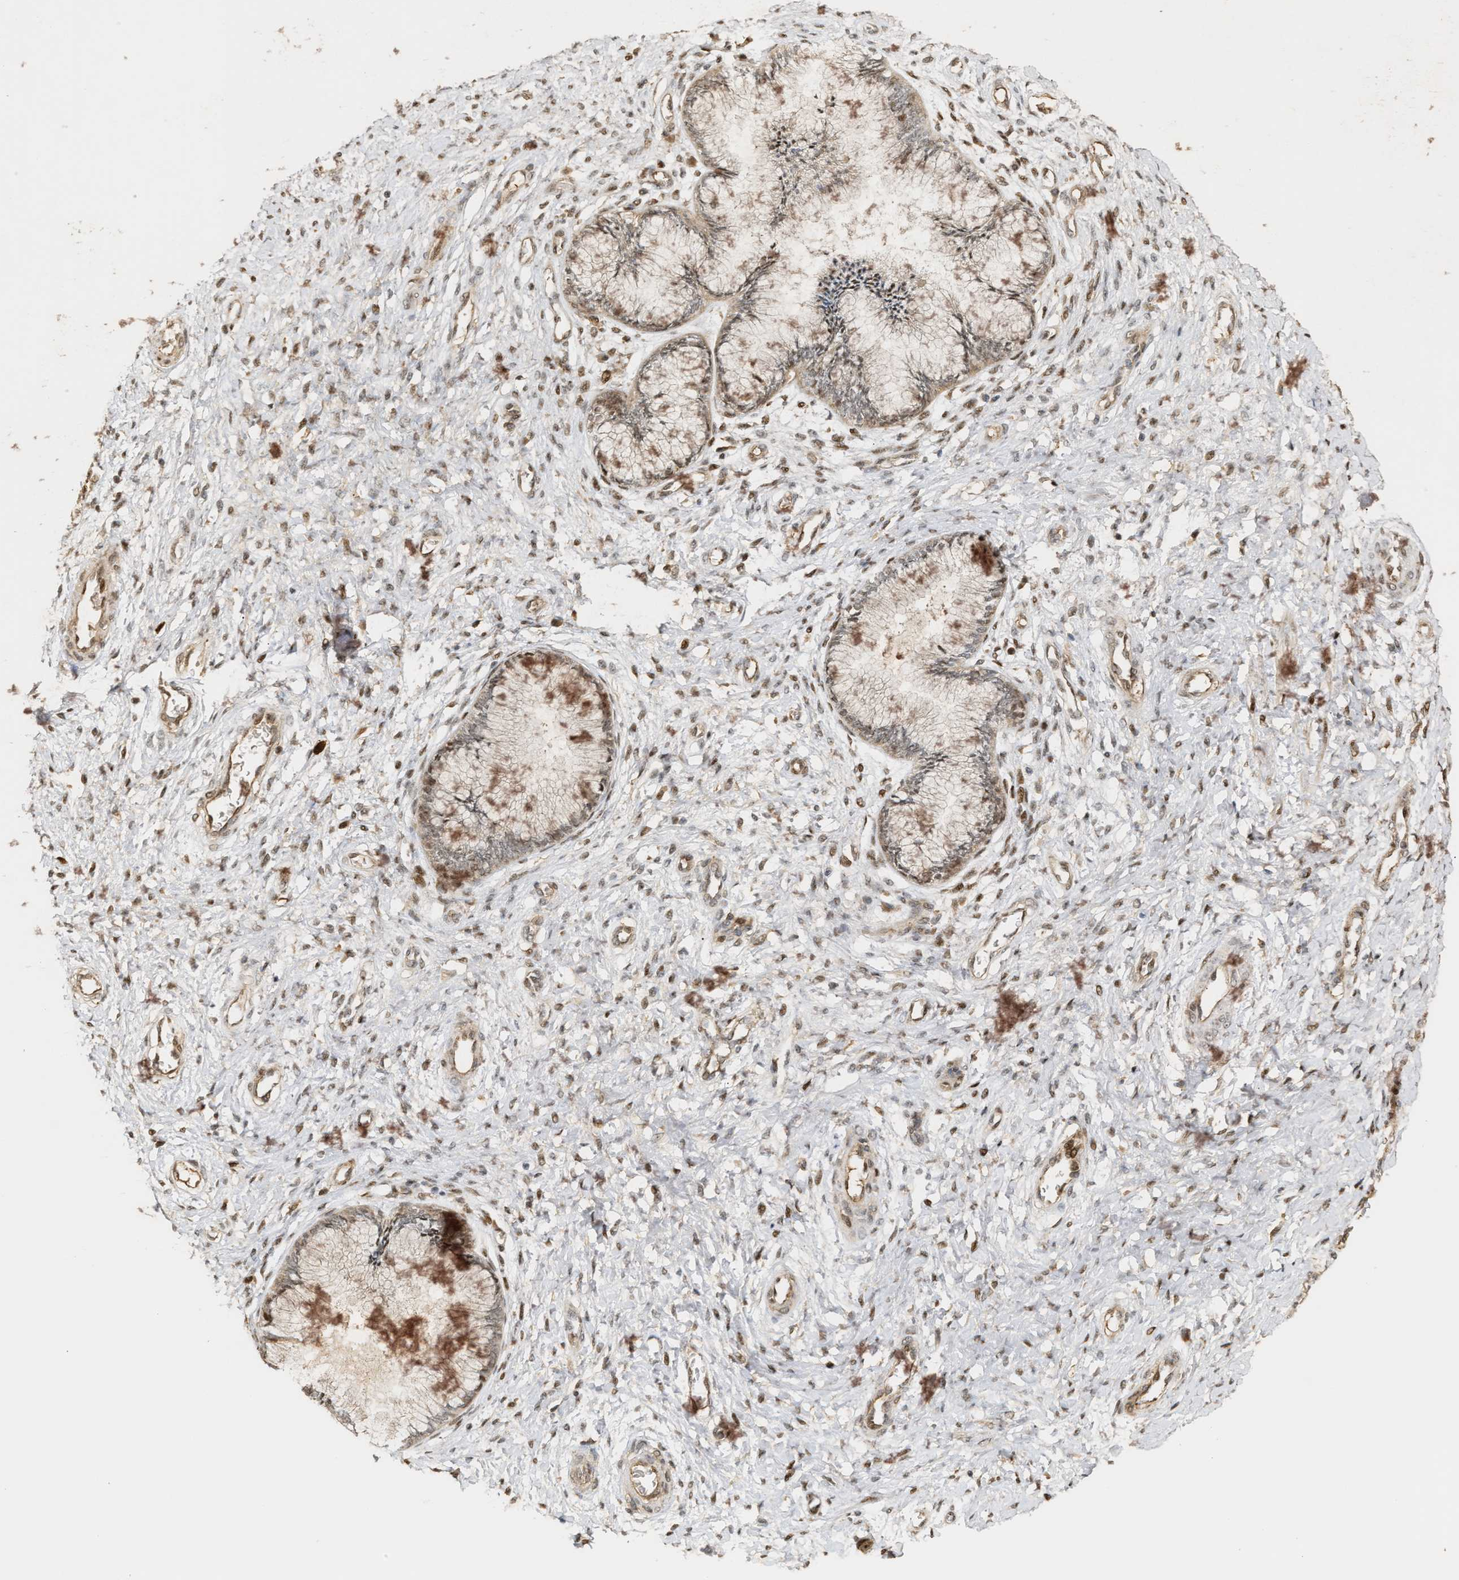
{"staining": {"intensity": "weak", "quantity": ">75%", "location": "cytoplasmic/membranous"}, "tissue": "cervix", "cell_type": "Glandular cells", "image_type": "normal", "snomed": [{"axis": "morphology", "description": "Normal tissue, NOS"}, {"axis": "topography", "description": "Cervix"}], "caption": "DAB immunohistochemical staining of benign human cervix shows weak cytoplasmic/membranous protein staining in about >75% of glandular cells.", "gene": "ZFAND5", "patient": {"sex": "female", "age": 55}}